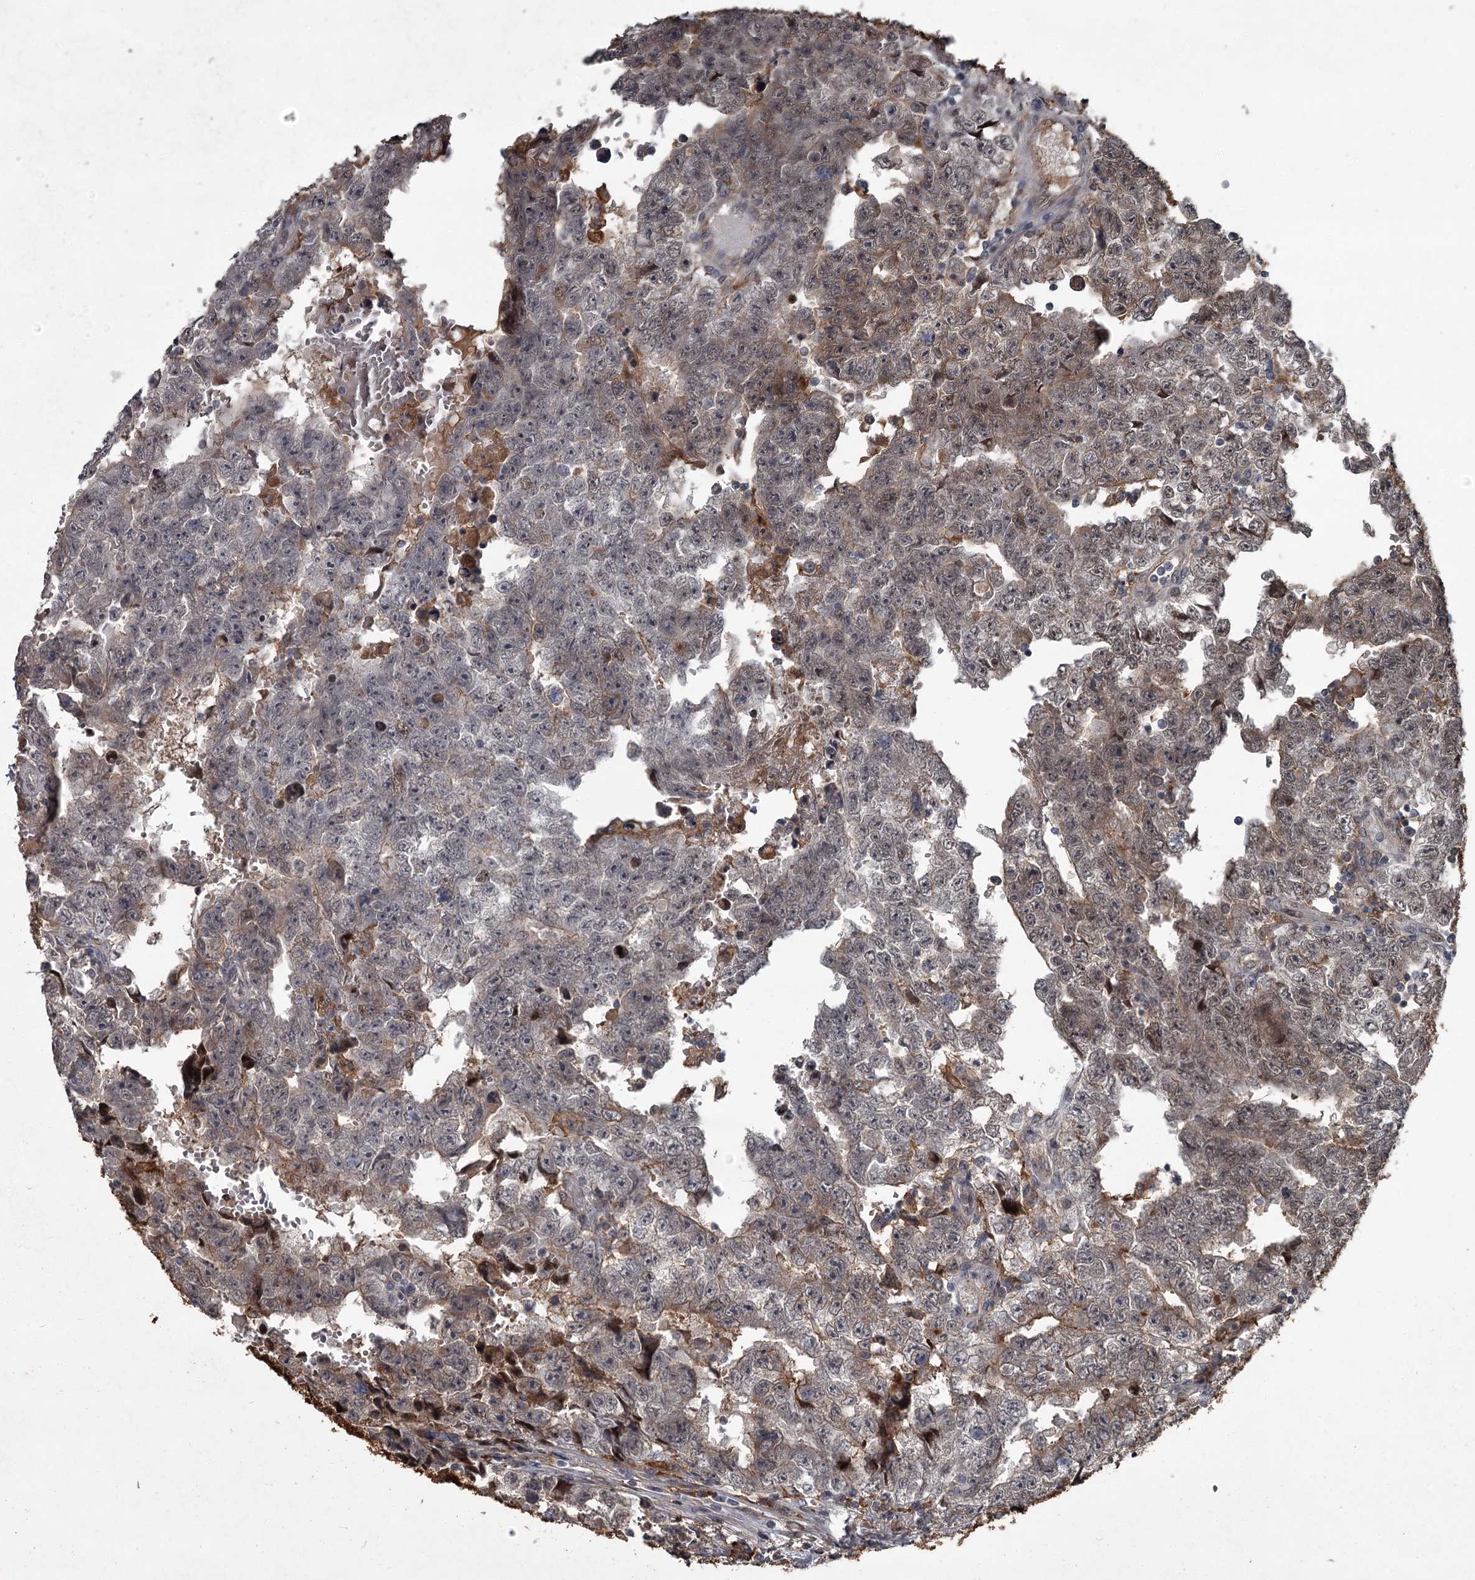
{"staining": {"intensity": "weak", "quantity": "25%-75%", "location": "nuclear"}, "tissue": "testis cancer", "cell_type": "Tumor cells", "image_type": "cancer", "snomed": [{"axis": "morphology", "description": "Carcinoma, Embryonal, NOS"}, {"axis": "topography", "description": "Testis"}], "caption": "IHC micrograph of human testis cancer stained for a protein (brown), which reveals low levels of weak nuclear positivity in about 25%-75% of tumor cells.", "gene": "FLVCR2", "patient": {"sex": "male", "age": 25}}